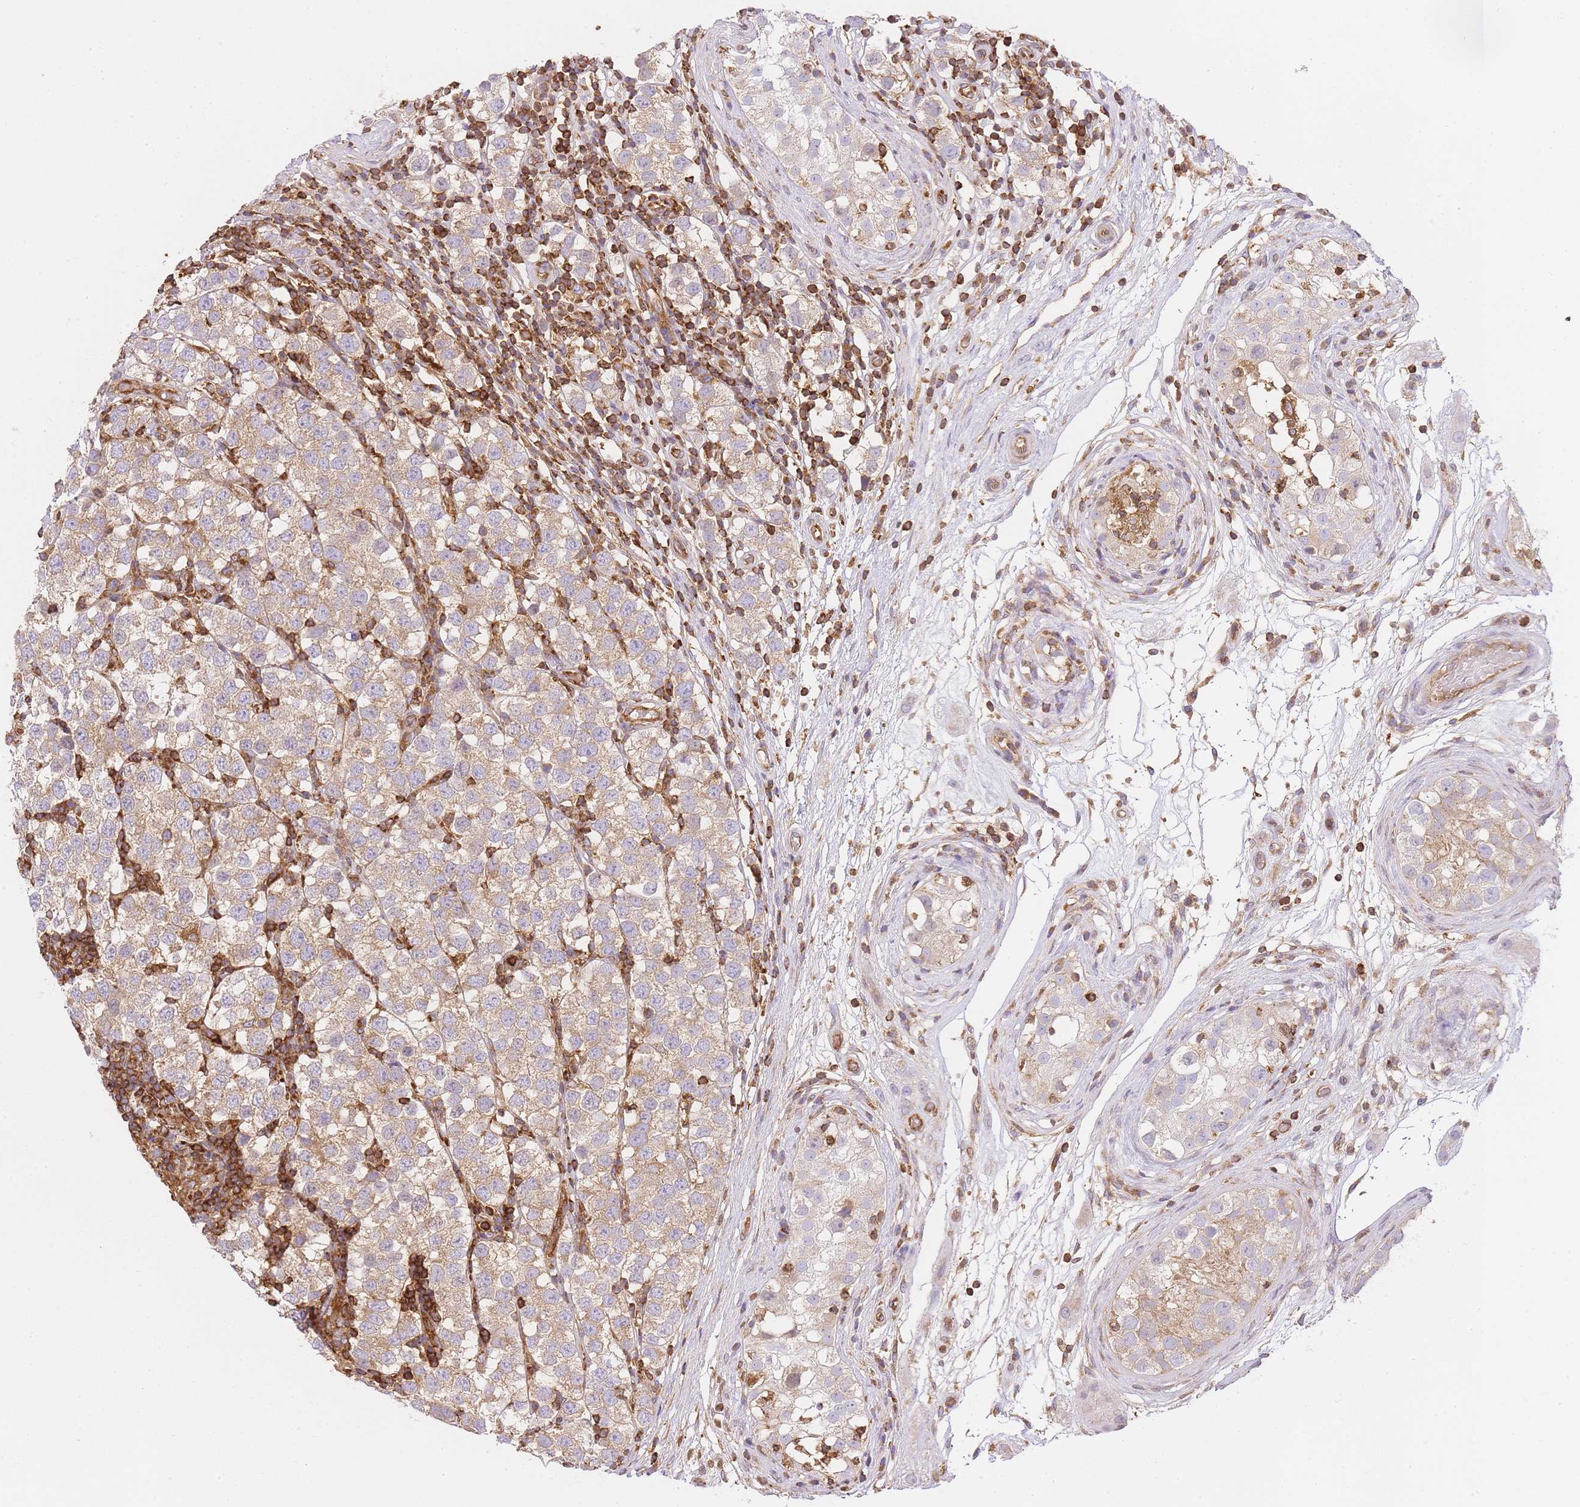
{"staining": {"intensity": "weak", "quantity": ">75%", "location": "cytoplasmic/membranous"}, "tissue": "testis cancer", "cell_type": "Tumor cells", "image_type": "cancer", "snomed": [{"axis": "morphology", "description": "Seminoma, NOS"}, {"axis": "topography", "description": "Testis"}], "caption": "Testis cancer tissue exhibits weak cytoplasmic/membranous positivity in approximately >75% of tumor cells", "gene": "MSN", "patient": {"sex": "male", "age": 34}}